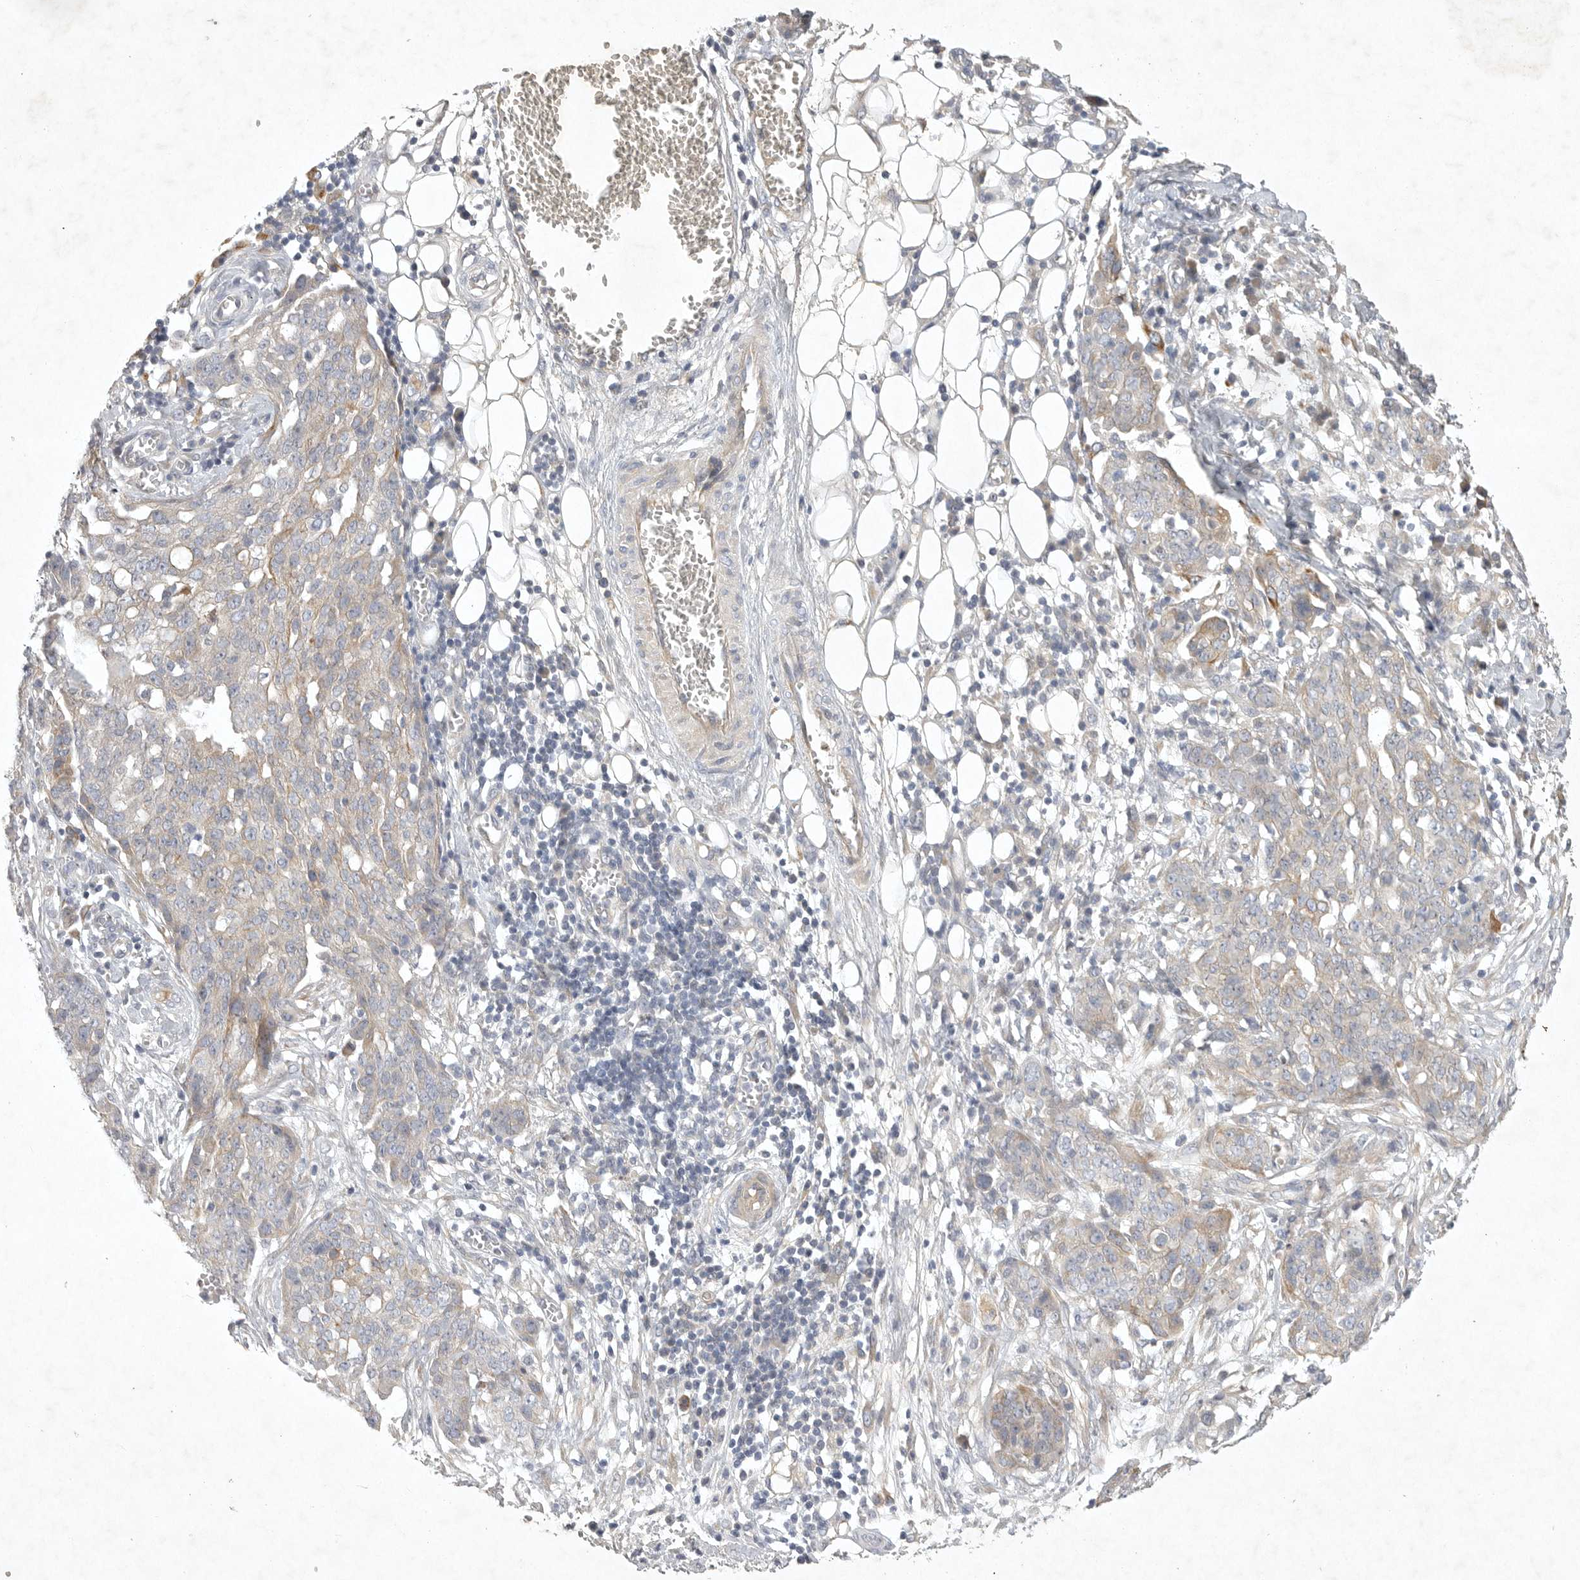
{"staining": {"intensity": "moderate", "quantity": "<25%", "location": "cytoplasmic/membranous"}, "tissue": "ovarian cancer", "cell_type": "Tumor cells", "image_type": "cancer", "snomed": [{"axis": "morphology", "description": "Cystadenocarcinoma, serous, NOS"}, {"axis": "topography", "description": "Soft tissue"}, {"axis": "topography", "description": "Ovary"}], "caption": "Ovarian cancer (serous cystadenocarcinoma) was stained to show a protein in brown. There is low levels of moderate cytoplasmic/membranous staining in approximately <25% of tumor cells.", "gene": "BZW2", "patient": {"sex": "female", "age": 57}}